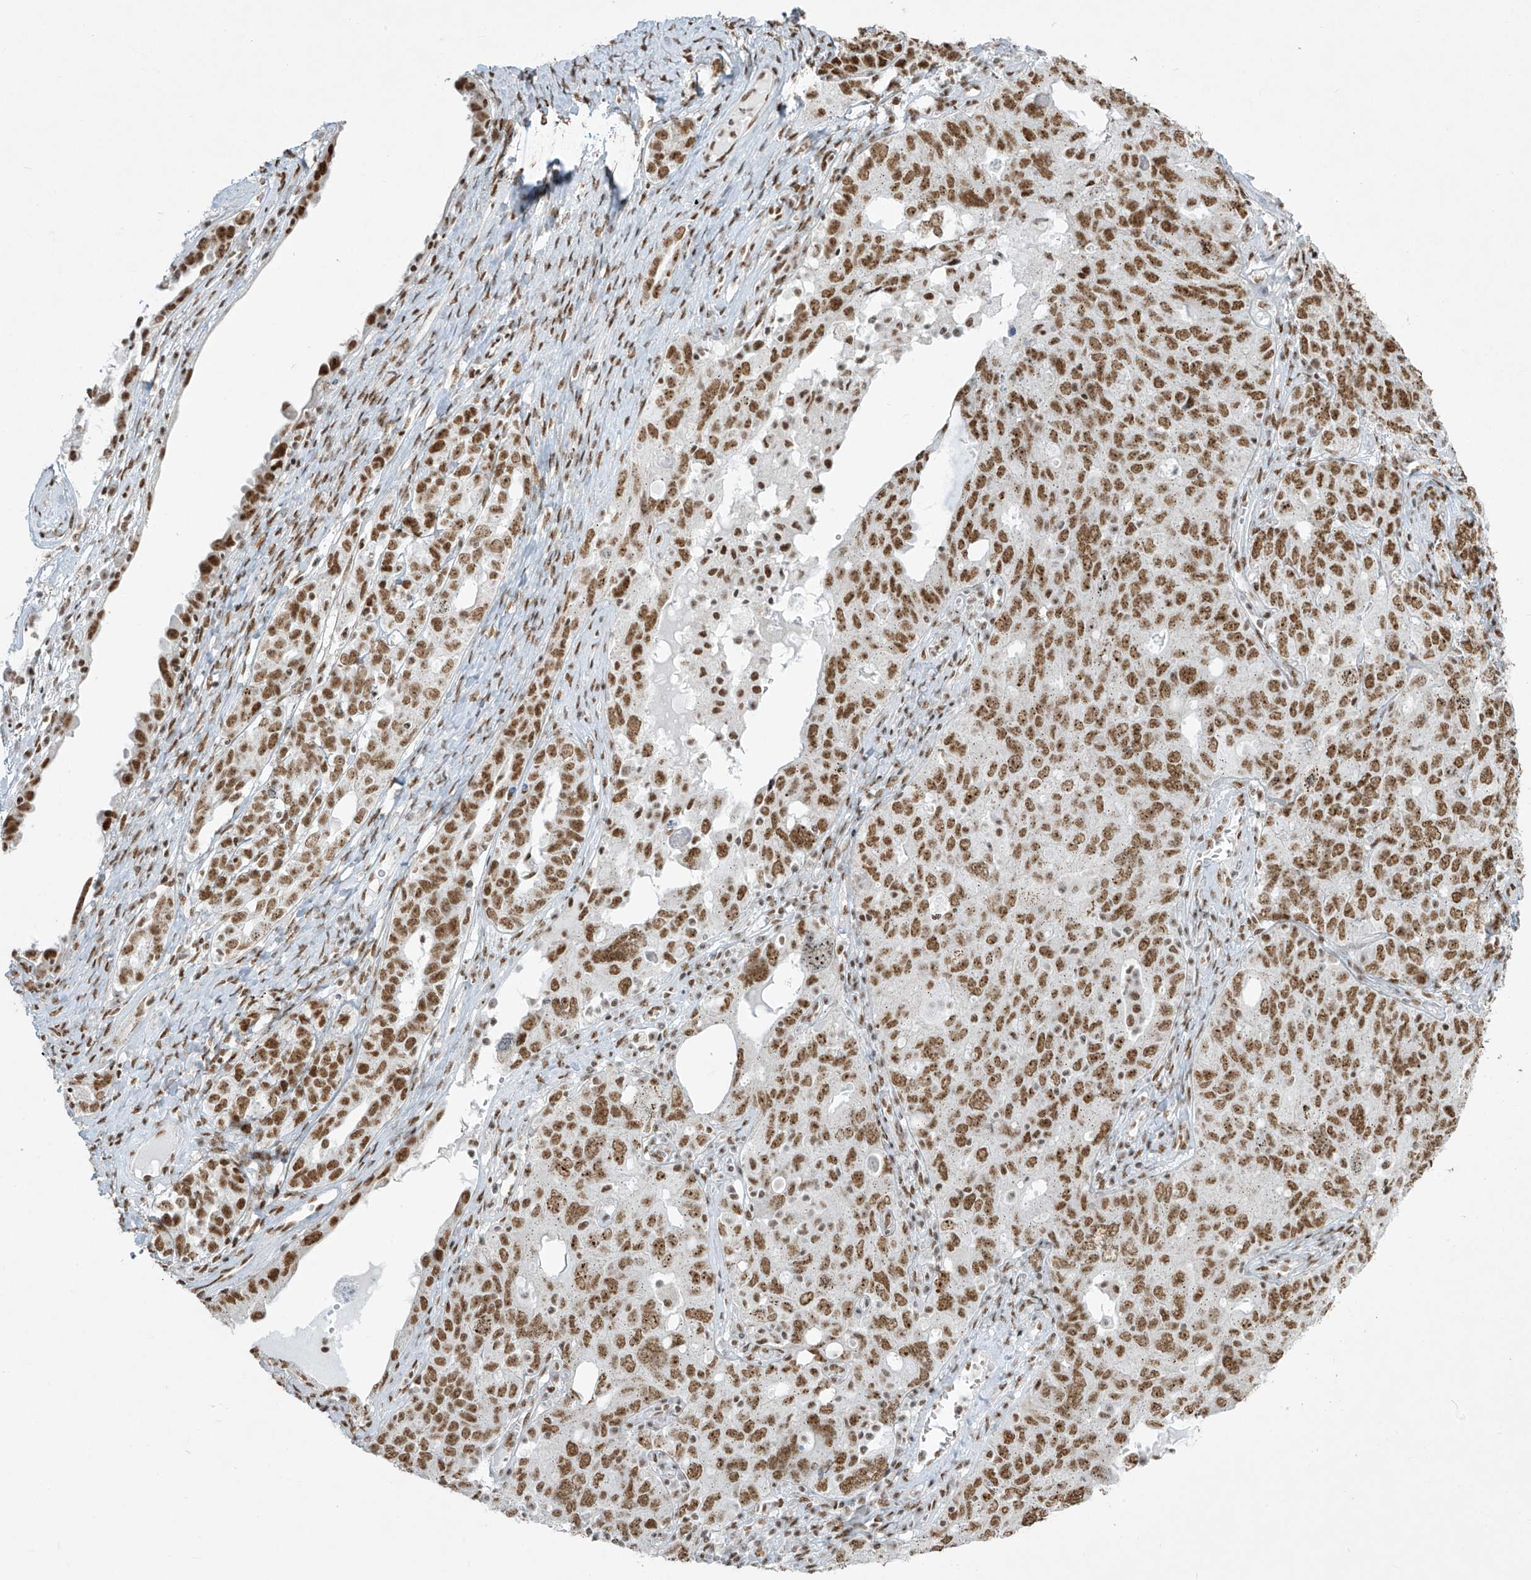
{"staining": {"intensity": "moderate", "quantity": ">75%", "location": "nuclear"}, "tissue": "ovarian cancer", "cell_type": "Tumor cells", "image_type": "cancer", "snomed": [{"axis": "morphology", "description": "Carcinoma, endometroid"}, {"axis": "topography", "description": "Ovary"}], "caption": "A high-resolution micrograph shows immunohistochemistry (IHC) staining of endometroid carcinoma (ovarian), which reveals moderate nuclear expression in approximately >75% of tumor cells. The staining is performed using DAB (3,3'-diaminobenzidine) brown chromogen to label protein expression. The nuclei are counter-stained blue using hematoxylin.", "gene": "MS4A6A", "patient": {"sex": "female", "age": 62}}